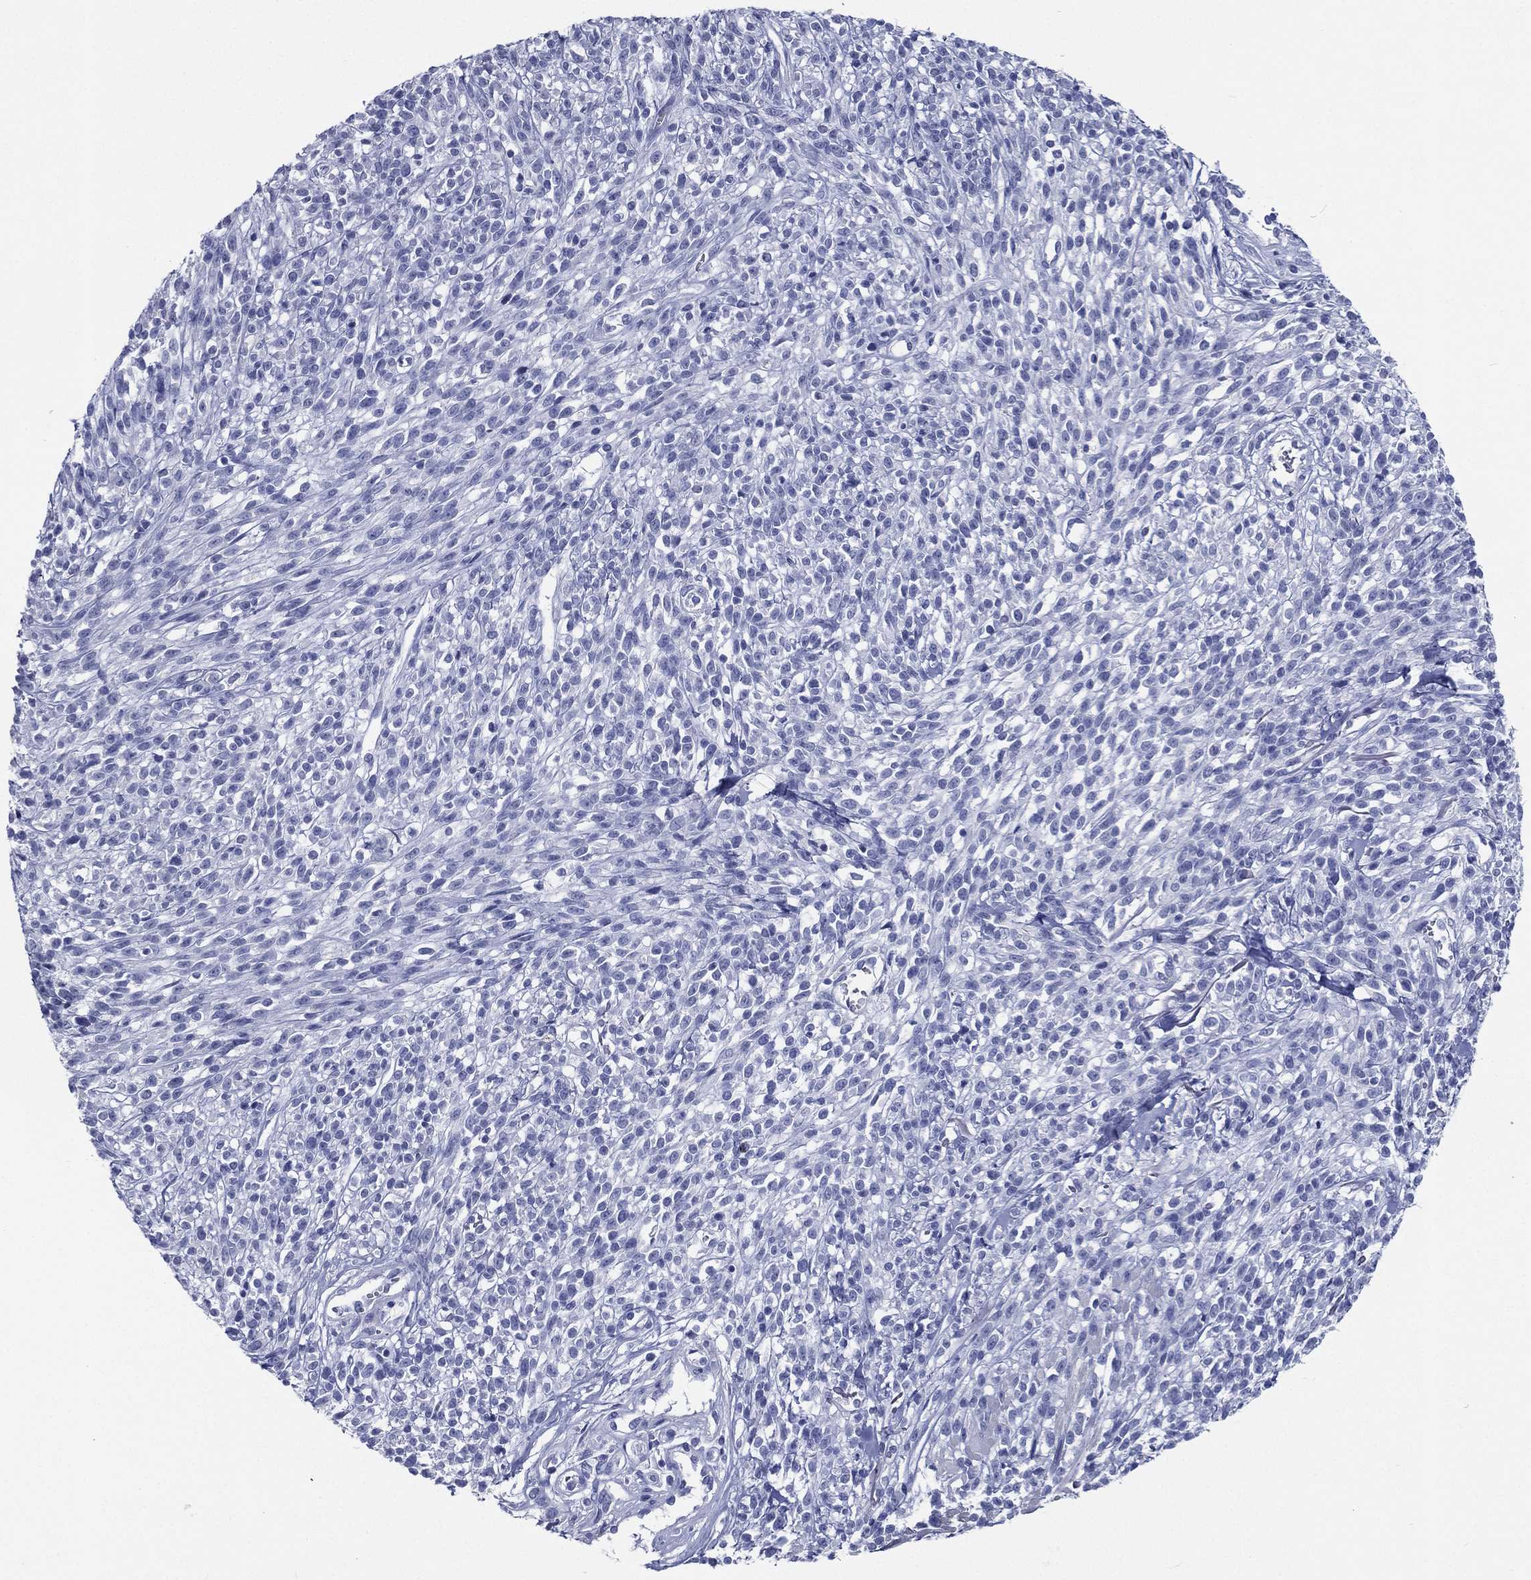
{"staining": {"intensity": "negative", "quantity": "none", "location": "none"}, "tissue": "melanoma", "cell_type": "Tumor cells", "image_type": "cancer", "snomed": [{"axis": "morphology", "description": "Malignant melanoma, NOS"}, {"axis": "topography", "description": "Skin"}, {"axis": "topography", "description": "Skin of trunk"}], "caption": "Histopathology image shows no protein expression in tumor cells of melanoma tissue.", "gene": "RSPH4A", "patient": {"sex": "male", "age": 74}}